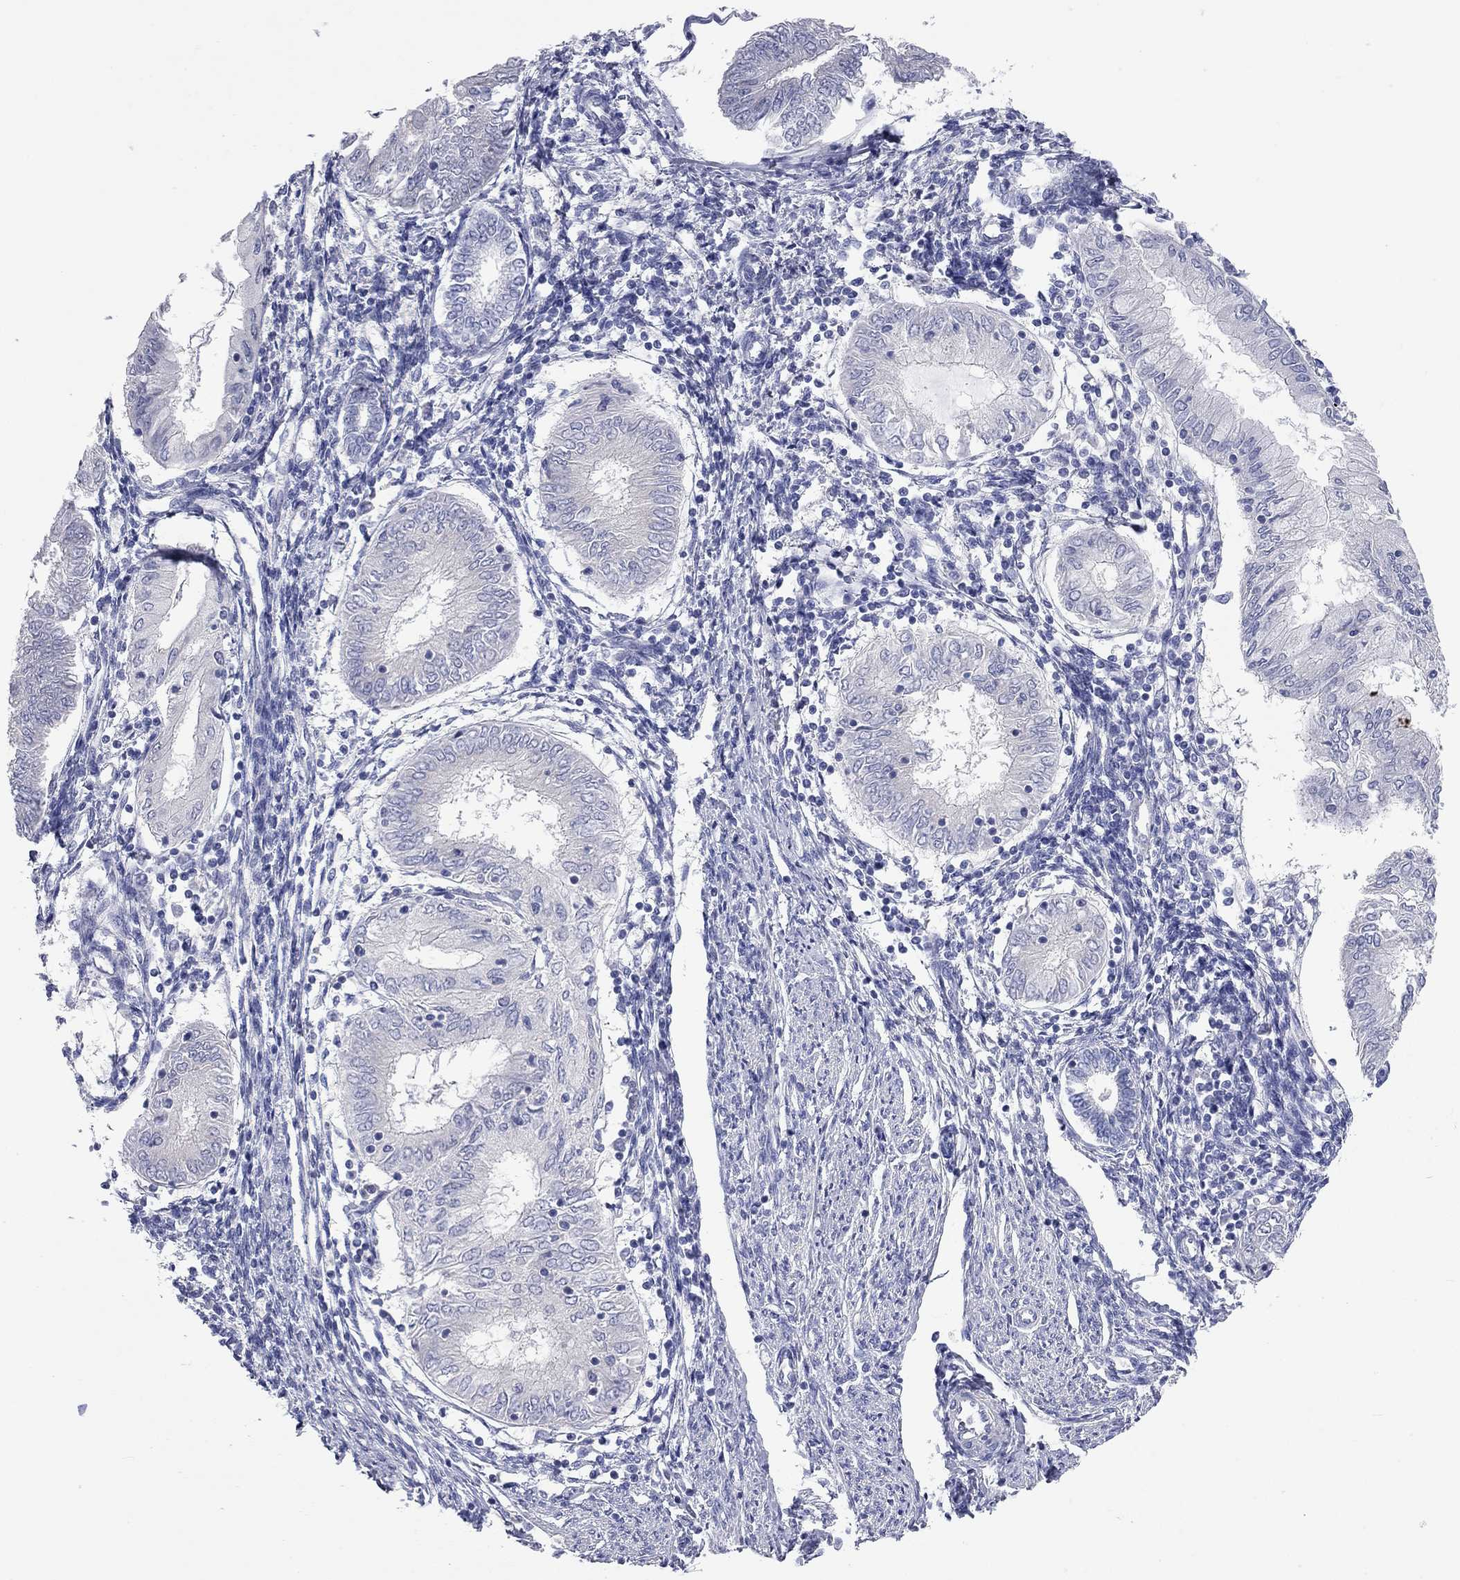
{"staining": {"intensity": "negative", "quantity": "none", "location": "none"}, "tissue": "endometrial cancer", "cell_type": "Tumor cells", "image_type": "cancer", "snomed": [{"axis": "morphology", "description": "Adenocarcinoma, NOS"}, {"axis": "topography", "description": "Endometrium"}], "caption": "High power microscopy photomicrograph of an IHC histopathology image of adenocarcinoma (endometrial), revealing no significant positivity in tumor cells.", "gene": "KCNB1", "patient": {"sex": "female", "age": 68}}